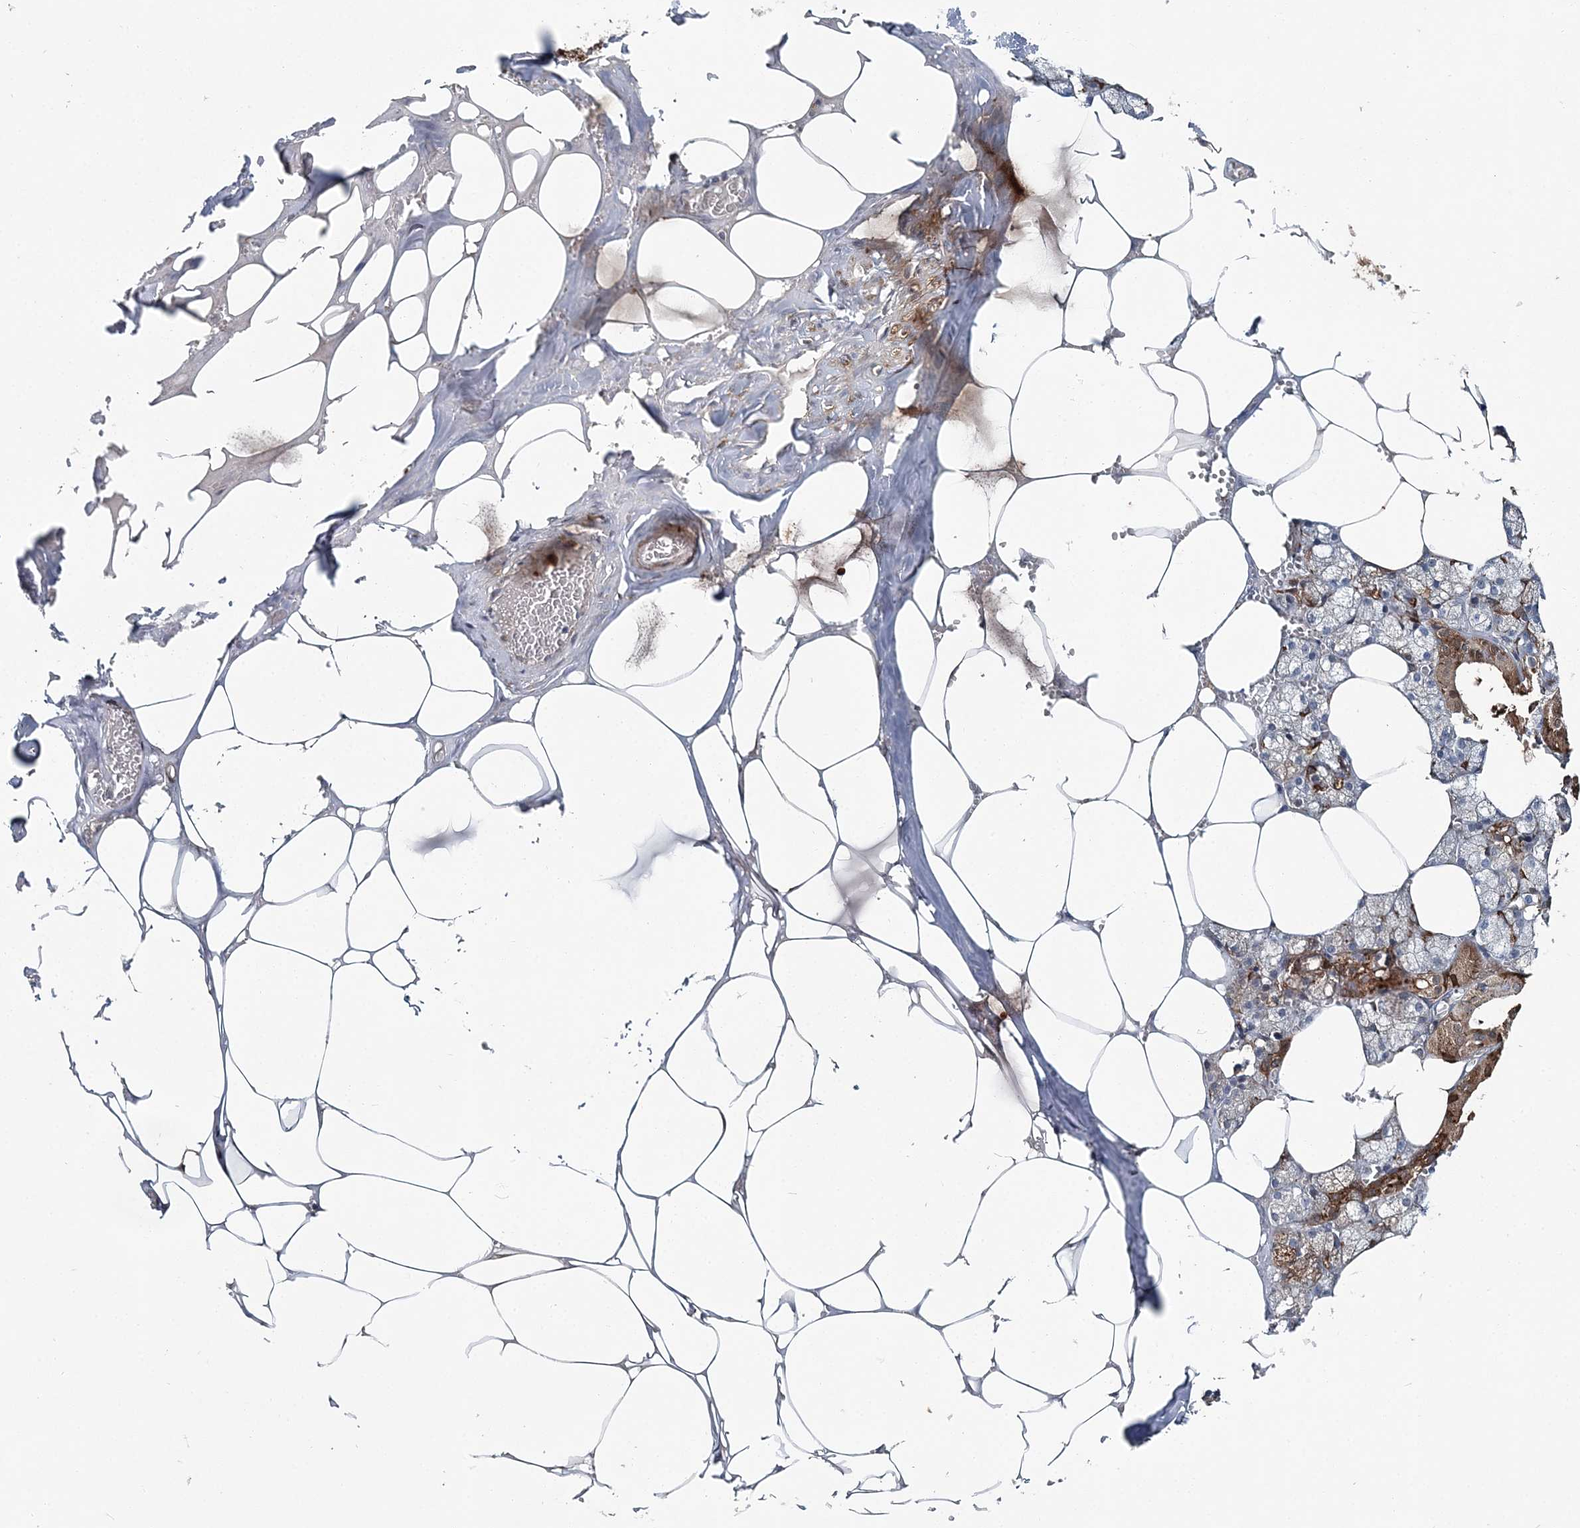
{"staining": {"intensity": "moderate", "quantity": "25%-75%", "location": "cytoplasmic/membranous"}, "tissue": "salivary gland", "cell_type": "Glandular cells", "image_type": "normal", "snomed": [{"axis": "morphology", "description": "Normal tissue, NOS"}, {"axis": "topography", "description": "Salivary gland"}], "caption": "This histopathology image reveals normal salivary gland stained with immunohistochemistry (IHC) to label a protein in brown. The cytoplasmic/membranous of glandular cells show moderate positivity for the protein. Nuclei are counter-stained blue.", "gene": "SPOPL", "patient": {"sex": "male", "age": 62}}